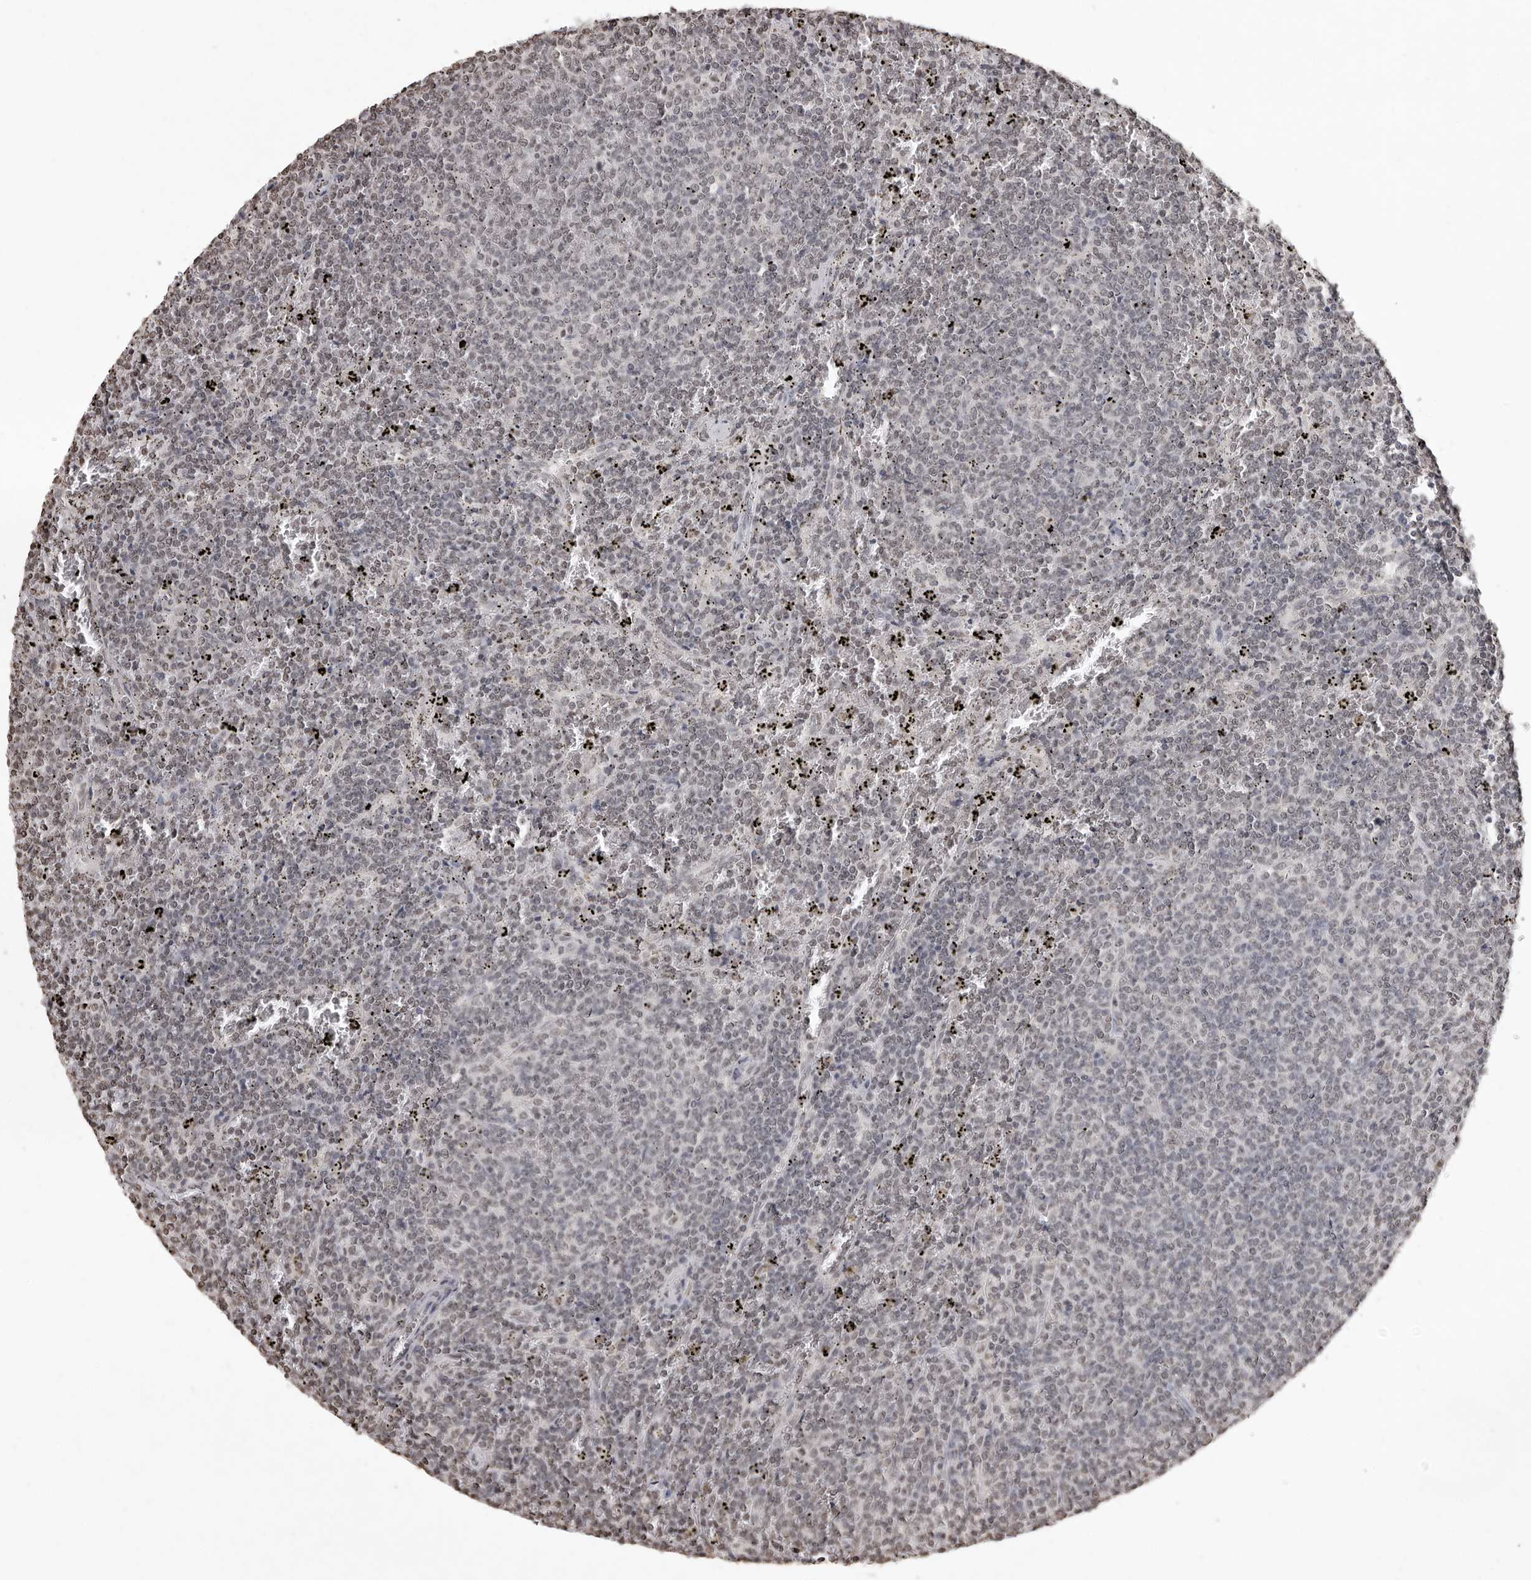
{"staining": {"intensity": "negative", "quantity": "none", "location": "none"}, "tissue": "lymphoma", "cell_type": "Tumor cells", "image_type": "cancer", "snomed": [{"axis": "morphology", "description": "Malignant lymphoma, non-Hodgkin's type, Low grade"}, {"axis": "topography", "description": "Spleen"}], "caption": "Tumor cells show no significant expression in low-grade malignant lymphoma, non-Hodgkin's type. The staining was performed using DAB (3,3'-diaminobenzidine) to visualize the protein expression in brown, while the nuclei were stained in blue with hematoxylin (Magnification: 20x).", "gene": "WDR45", "patient": {"sex": "female", "age": 50}}